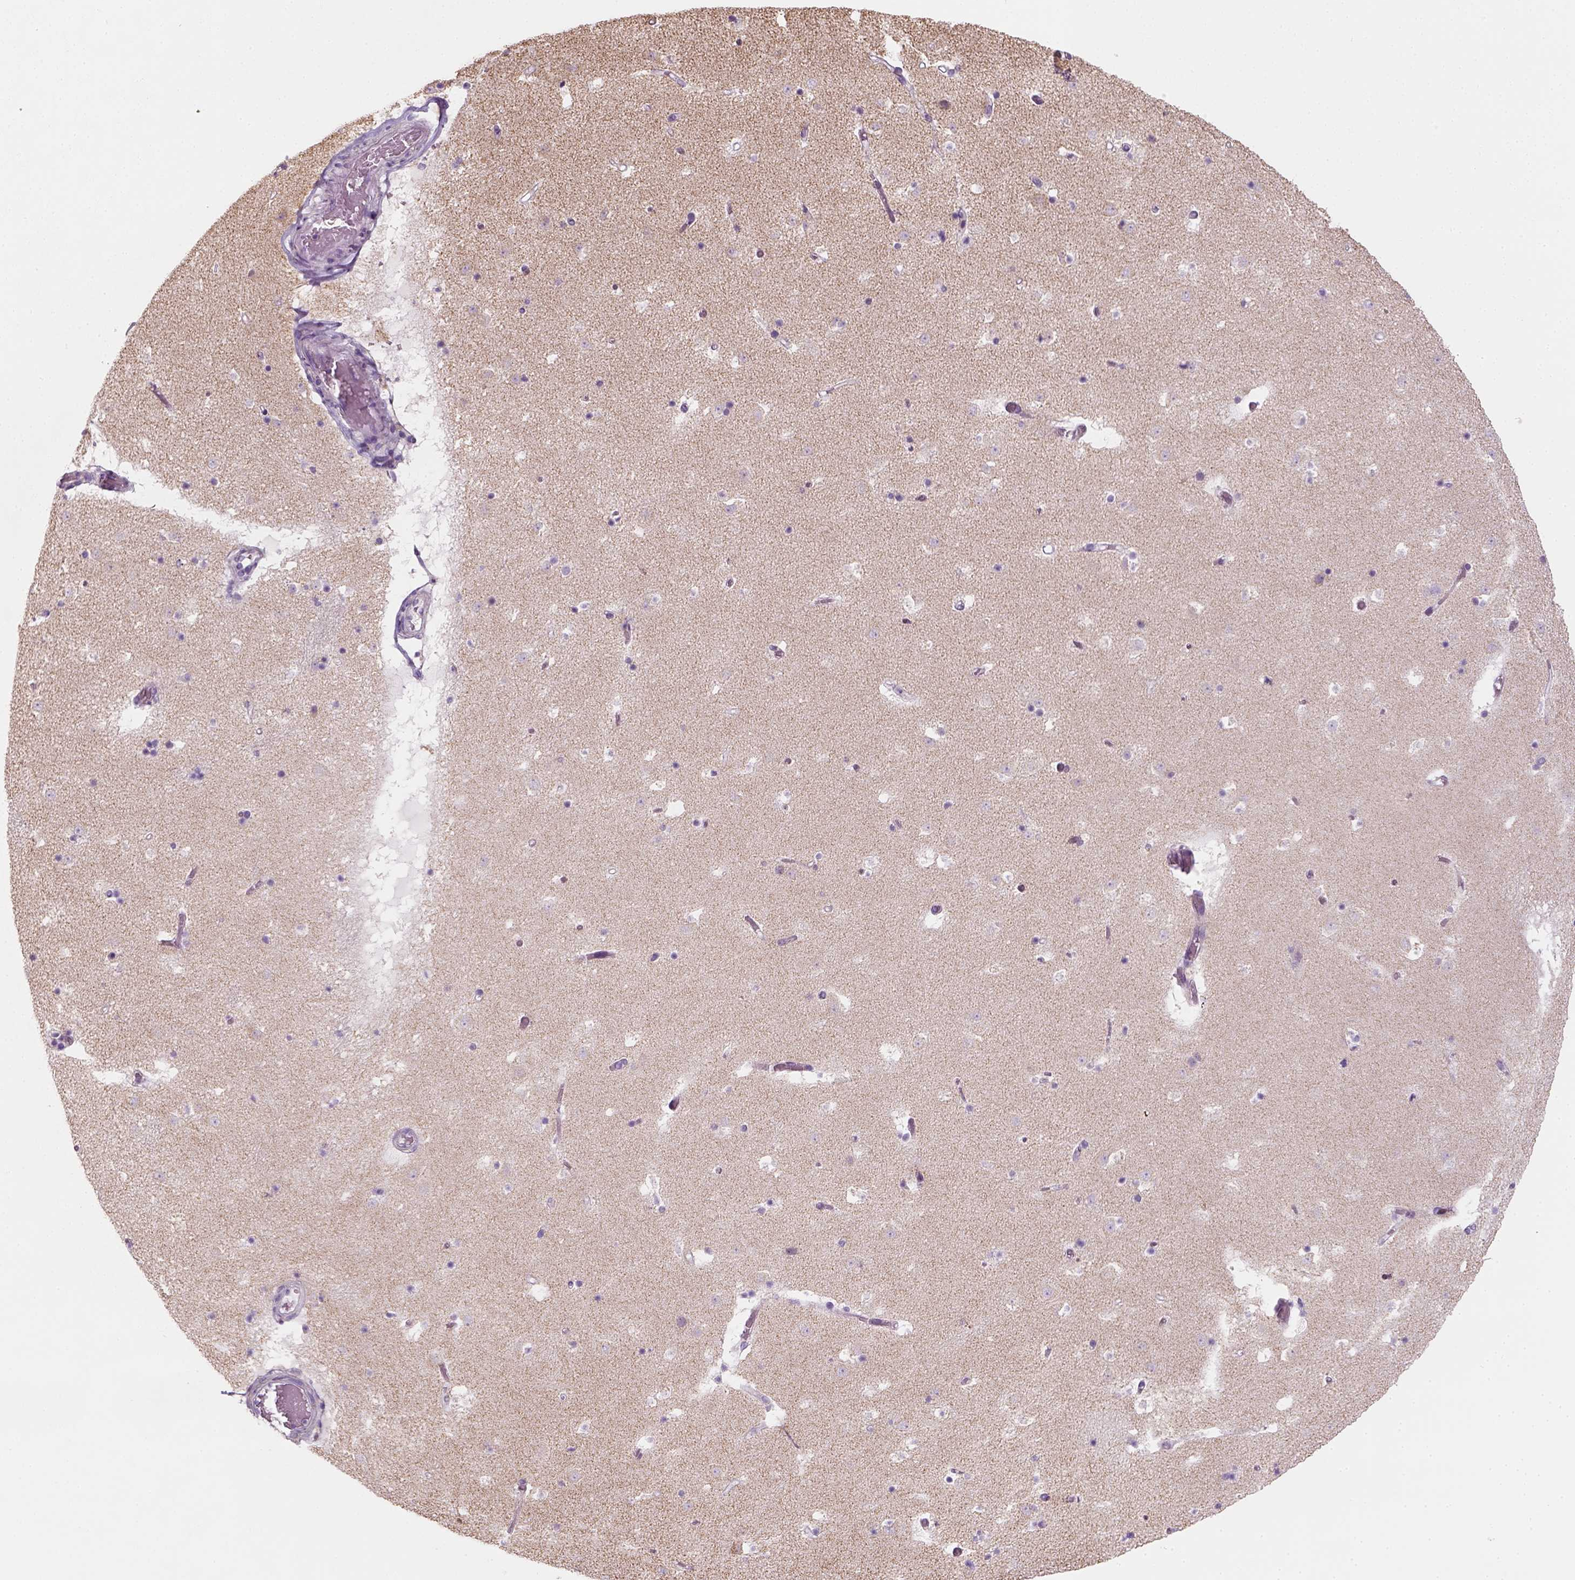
{"staining": {"intensity": "negative", "quantity": "none", "location": "none"}, "tissue": "caudate", "cell_type": "Glial cells", "image_type": "normal", "snomed": [{"axis": "morphology", "description": "Normal tissue, NOS"}, {"axis": "topography", "description": "Lateral ventricle wall"}], "caption": "The IHC micrograph has no significant expression in glial cells of caudate. The staining was performed using DAB to visualize the protein expression in brown, while the nuclei were stained in blue with hematoxylin (Magnification: 20x).", "gene": "AWAT2", "patient": {"sex": "female", "age": 42}}